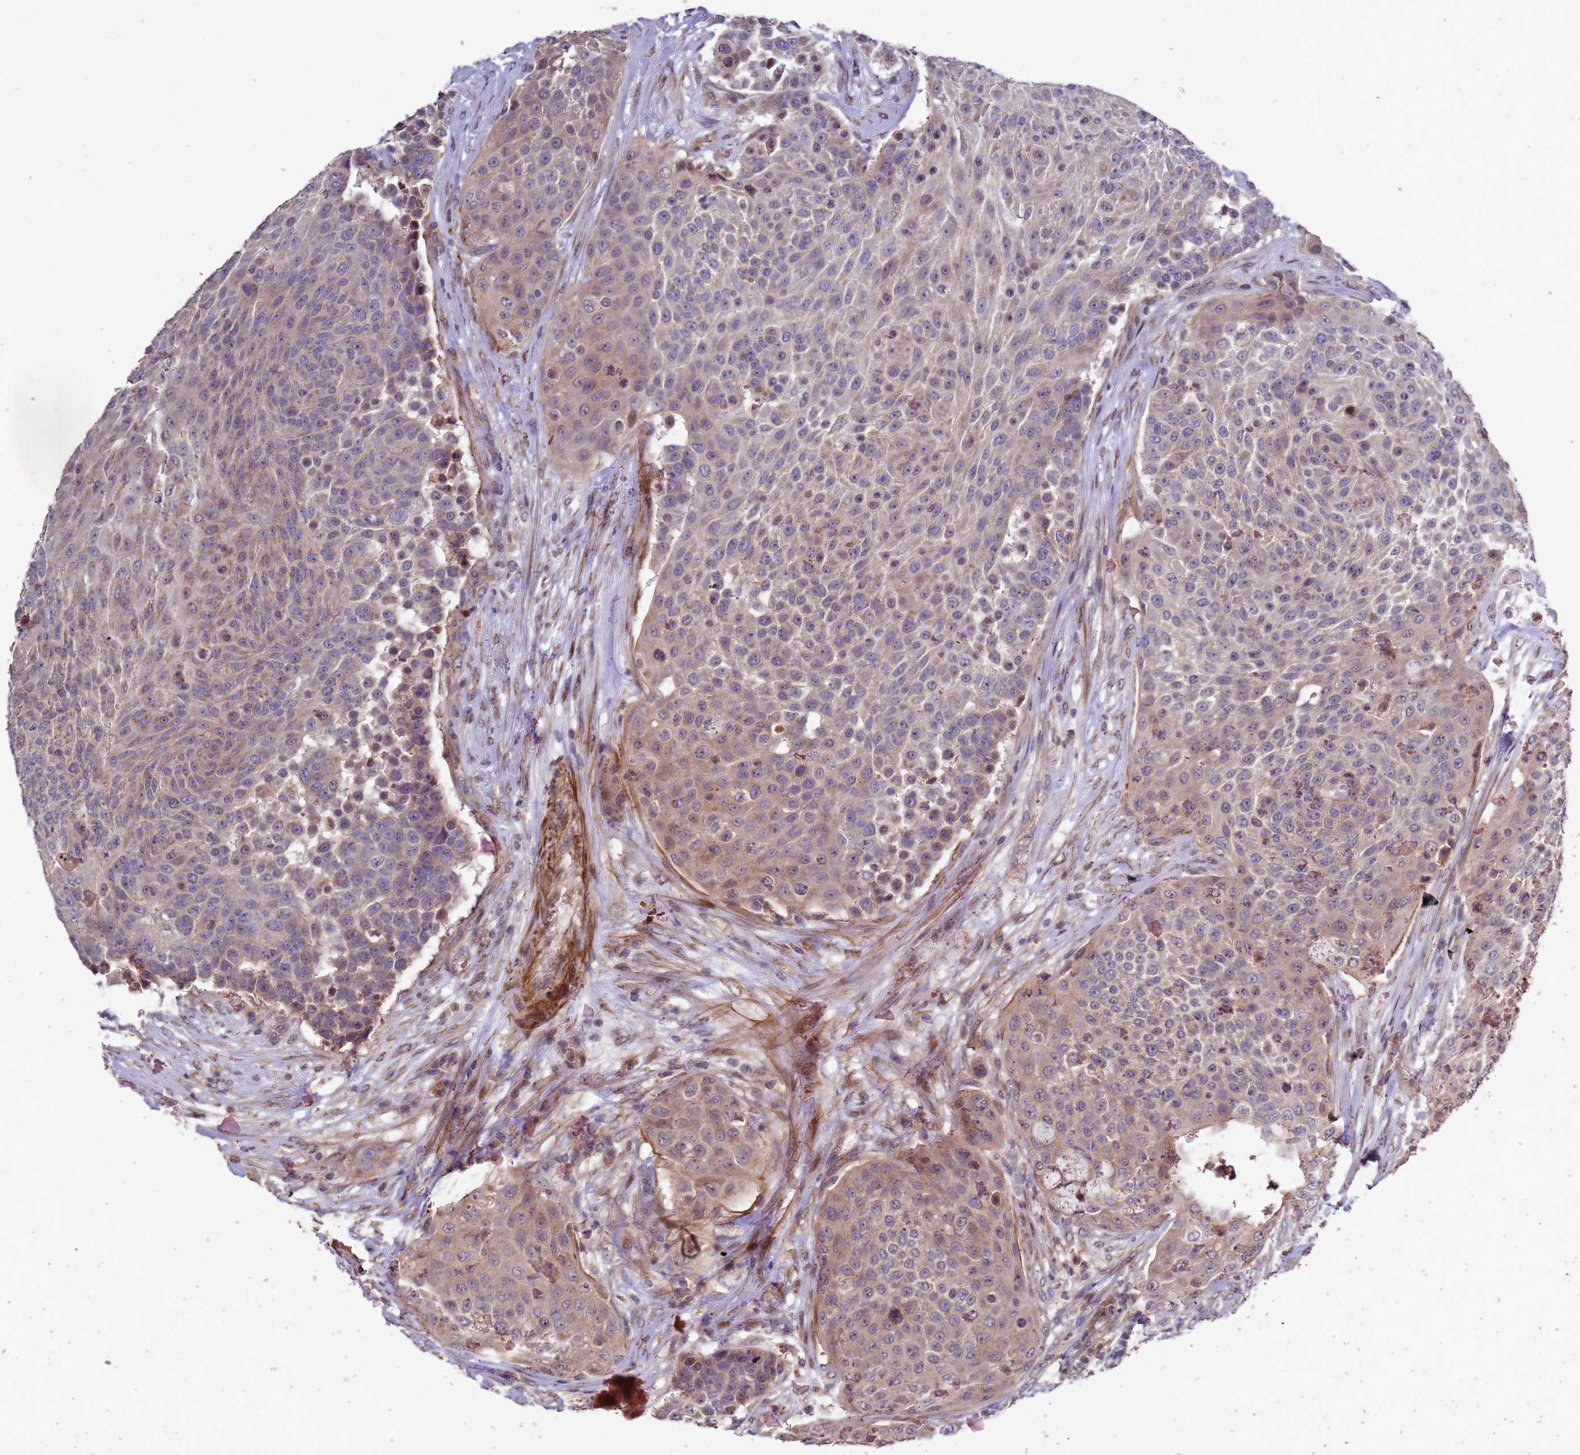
{"staining": {"intensity": "moderate", "quantity": ">75%", "location": "cytoplasmic/membranous"}, "tissue": "urothelial cancer", "cell_type": "Tumor cells", "image_type": "cancer", "snomed": [{"axis": "morphology", "description": "Urothelial carcinoma, High grade"}, {"axis": "topography", "description": "Urinary bladder"}], "caption": "Immunohistochemistry (IHC) image of human urothelial cancer stained for a protein (brown), which displays medium levels of moderate cytoplasmic/membranous staining in approximately >75% of tumor cells.", "gene": "RSPRY1", "patient": {"sex": "female", "age": 63}}